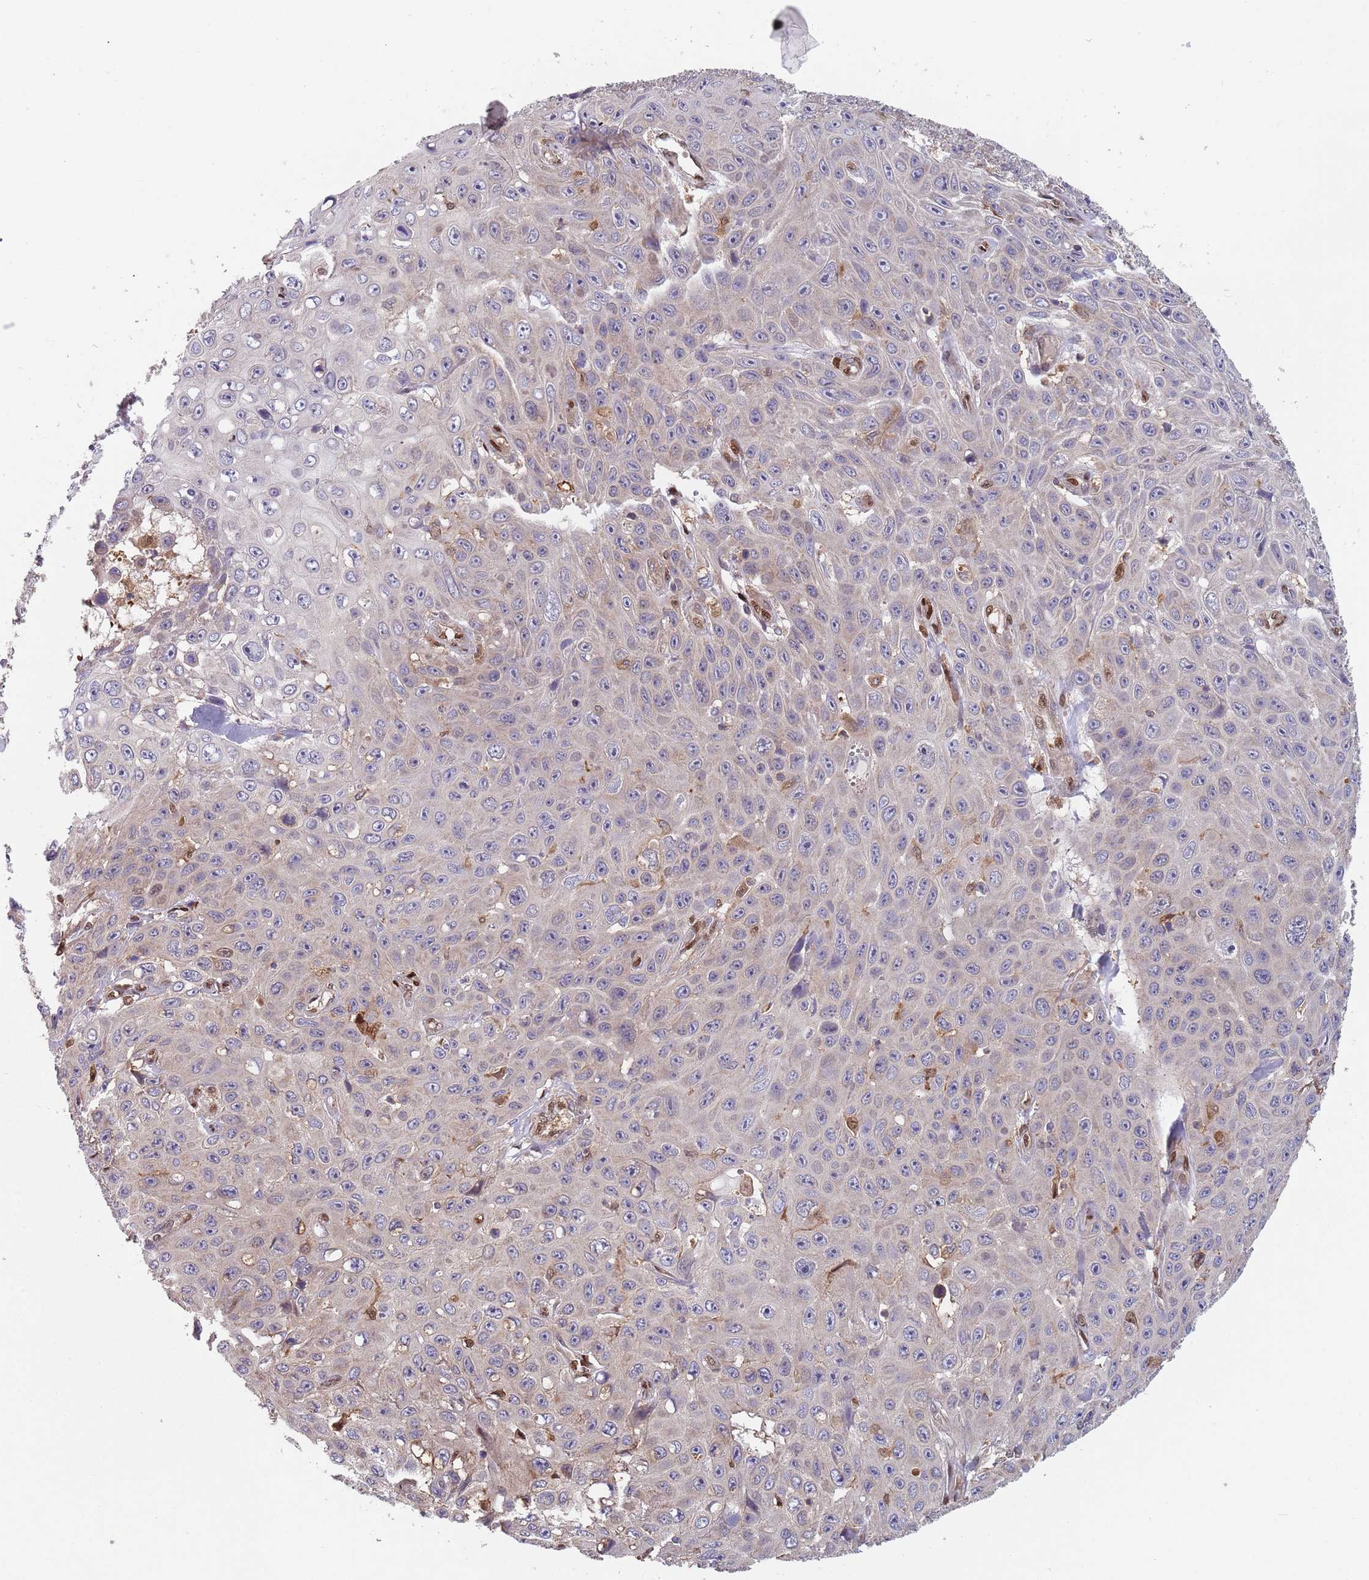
{"staining": {"intensity": "negative", "quantity": "none", "location": "none"}, "tissue": "skin cancer", "cell_type": "Tumor cells", "image_type": "cancer", "snomed": [{"axis": "morphology", "description": "Squamous cell carcinoma, NOS"}, {"axis": "topography", "description": "Skin"}], "caption": "Immunohistochemistry (IHC) image of neoplastic tissue: human squamous cell carcinoma (skin) stained with DAB (3,3'-diaminobenzidine) demonstrates no significant protein positivity in tumor cells.", "gene": "GDI2", "patient": {"sex": "male", "age": 82}}